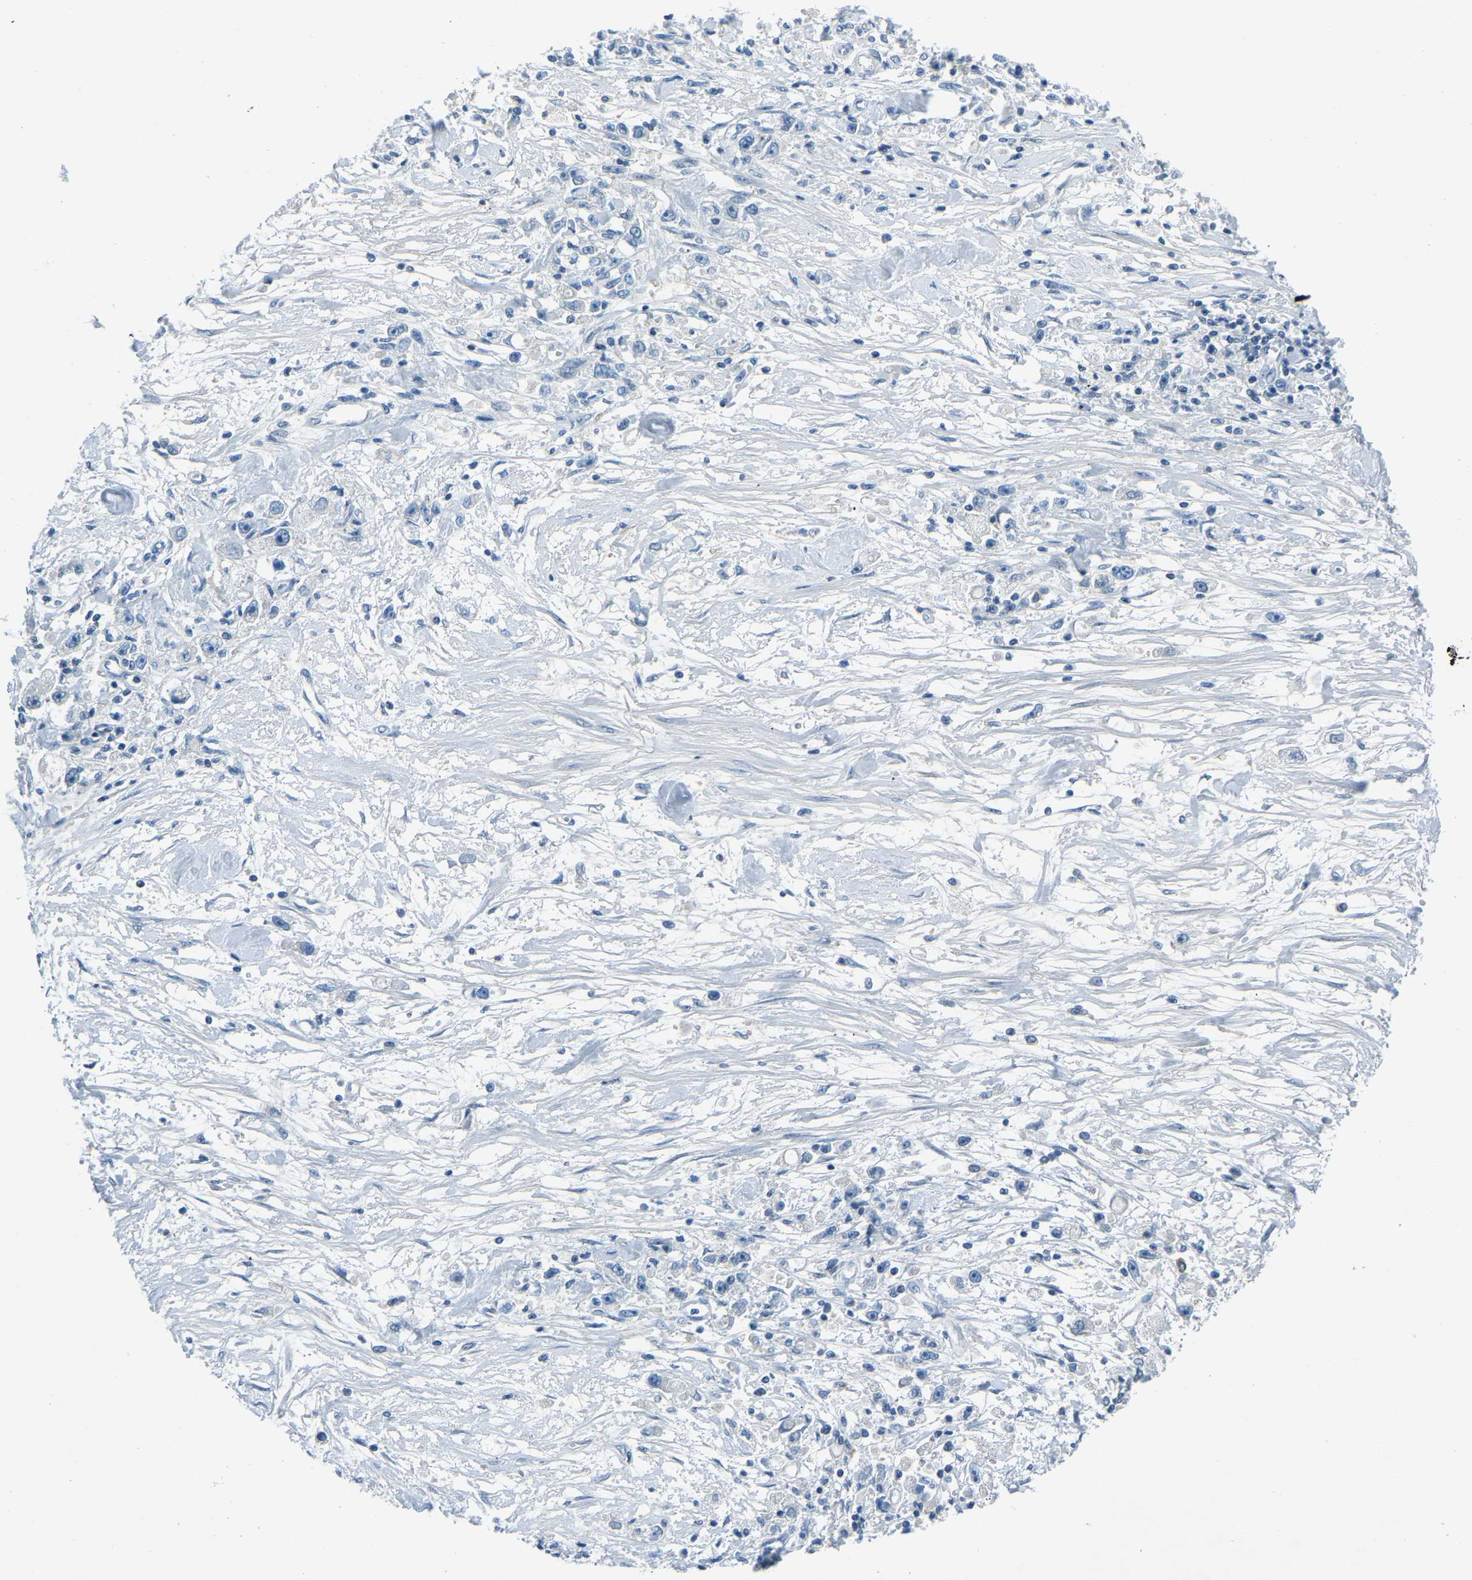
{"staining": {"intensity": "negative", "quantity": "none", "location": "none"}, "tissue": "stomach cancer", "cell_type": "Tumor cells", "image_type": "cancer", "snomed": [{"axis": "morphology", "description": "Adenocarcinoma, NOS"}, {"axis": "topography", "description": "Stomach"}], "caption": "Immunohistochemical staining of human stomach cancer displays no significant staining in tumor cells.", "gene": "XIRP1", "patient": {"sex": "female", "age": 59}}